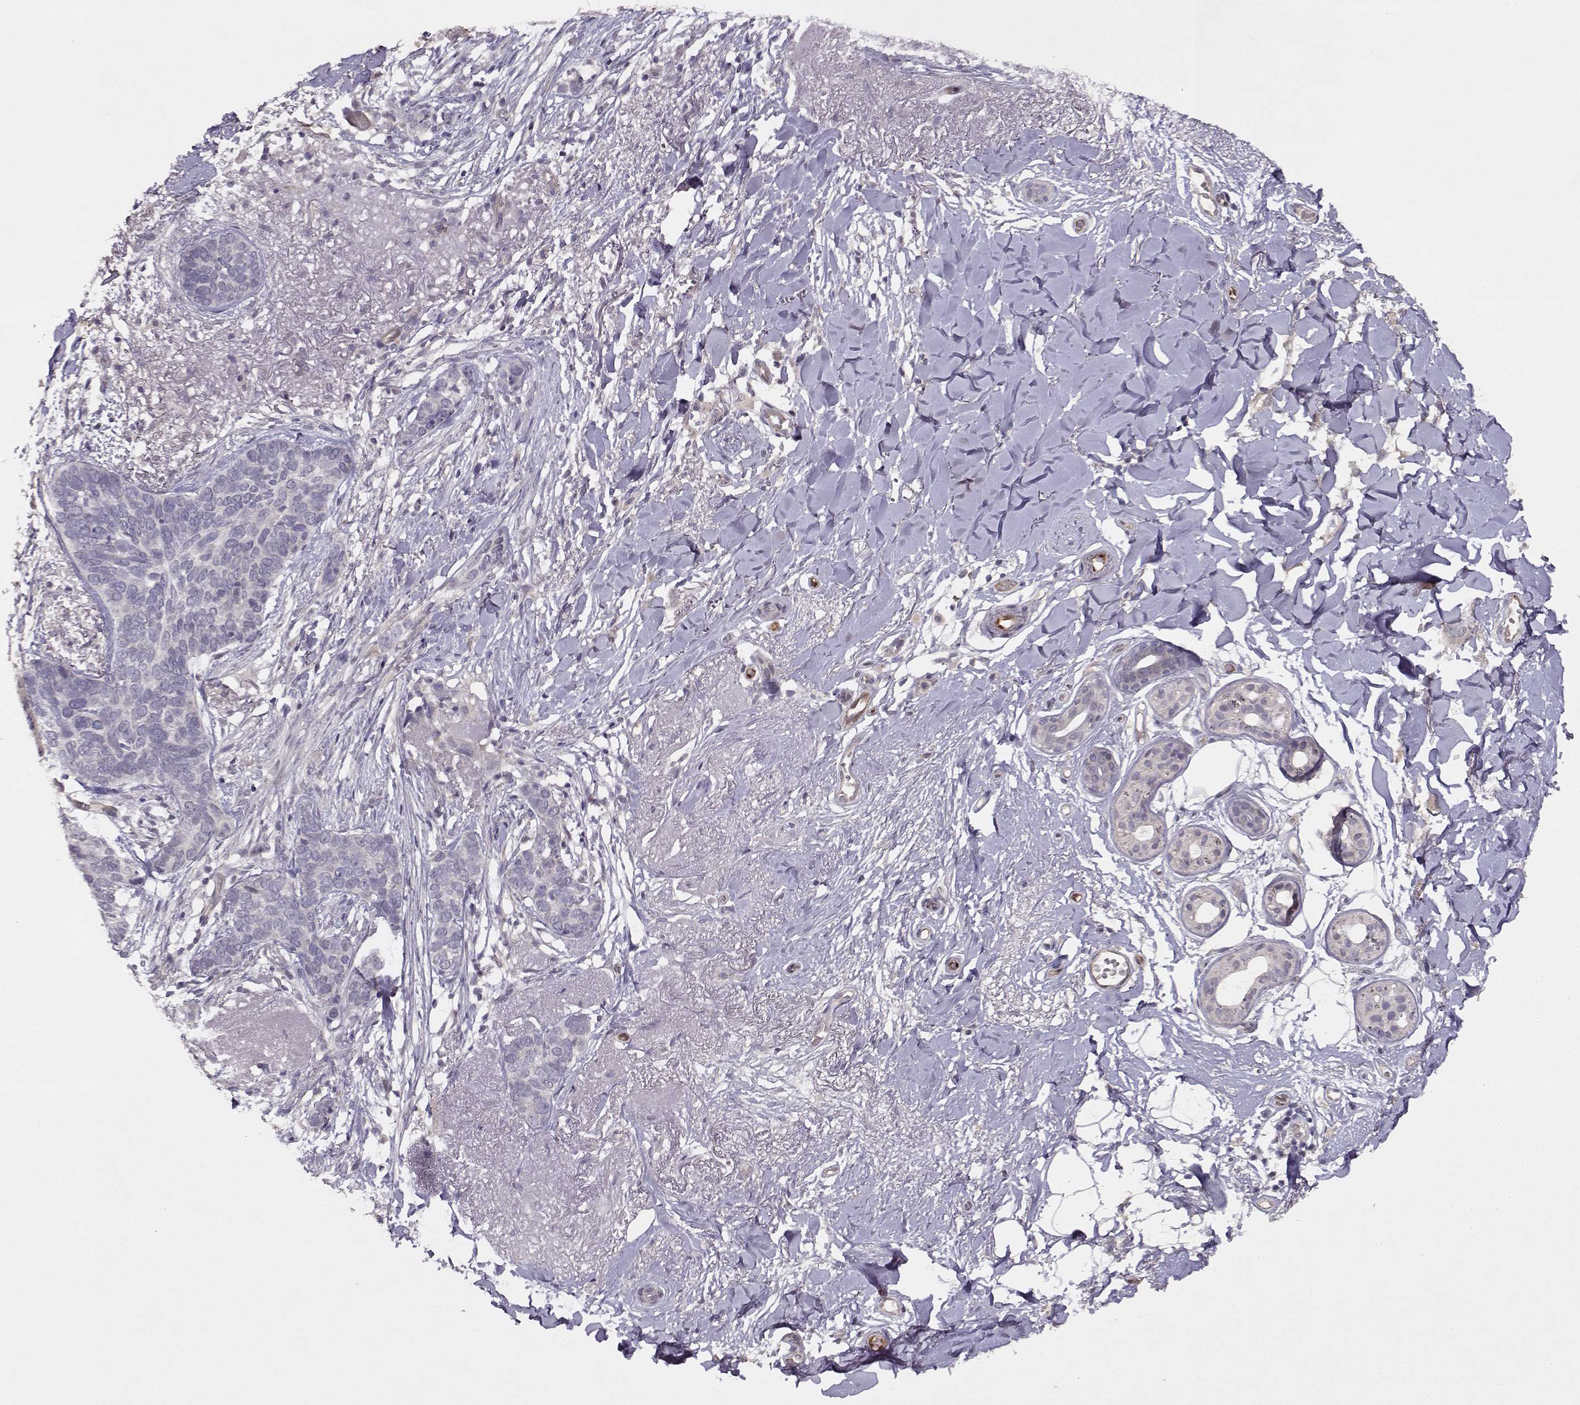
{"staining": {"intensity": "negative", "quantity": "none", "location": "none"}, "tissue": "skin cancer", "cell_type": "Tumor cells", "image_type": "cancer", "snomed": [{"axis": "morphology", "description": "Normal tissue, NOS"}, {"axis": "morphology", "description": "Basal cell carcinoma"}, {"axis": "topography", "description": "Skin"}], "caption": "An image of human skin cancer is negative for staining in tumor cells.", "gene": "BMX", "patient": {"sex": "male", "age": 84}}